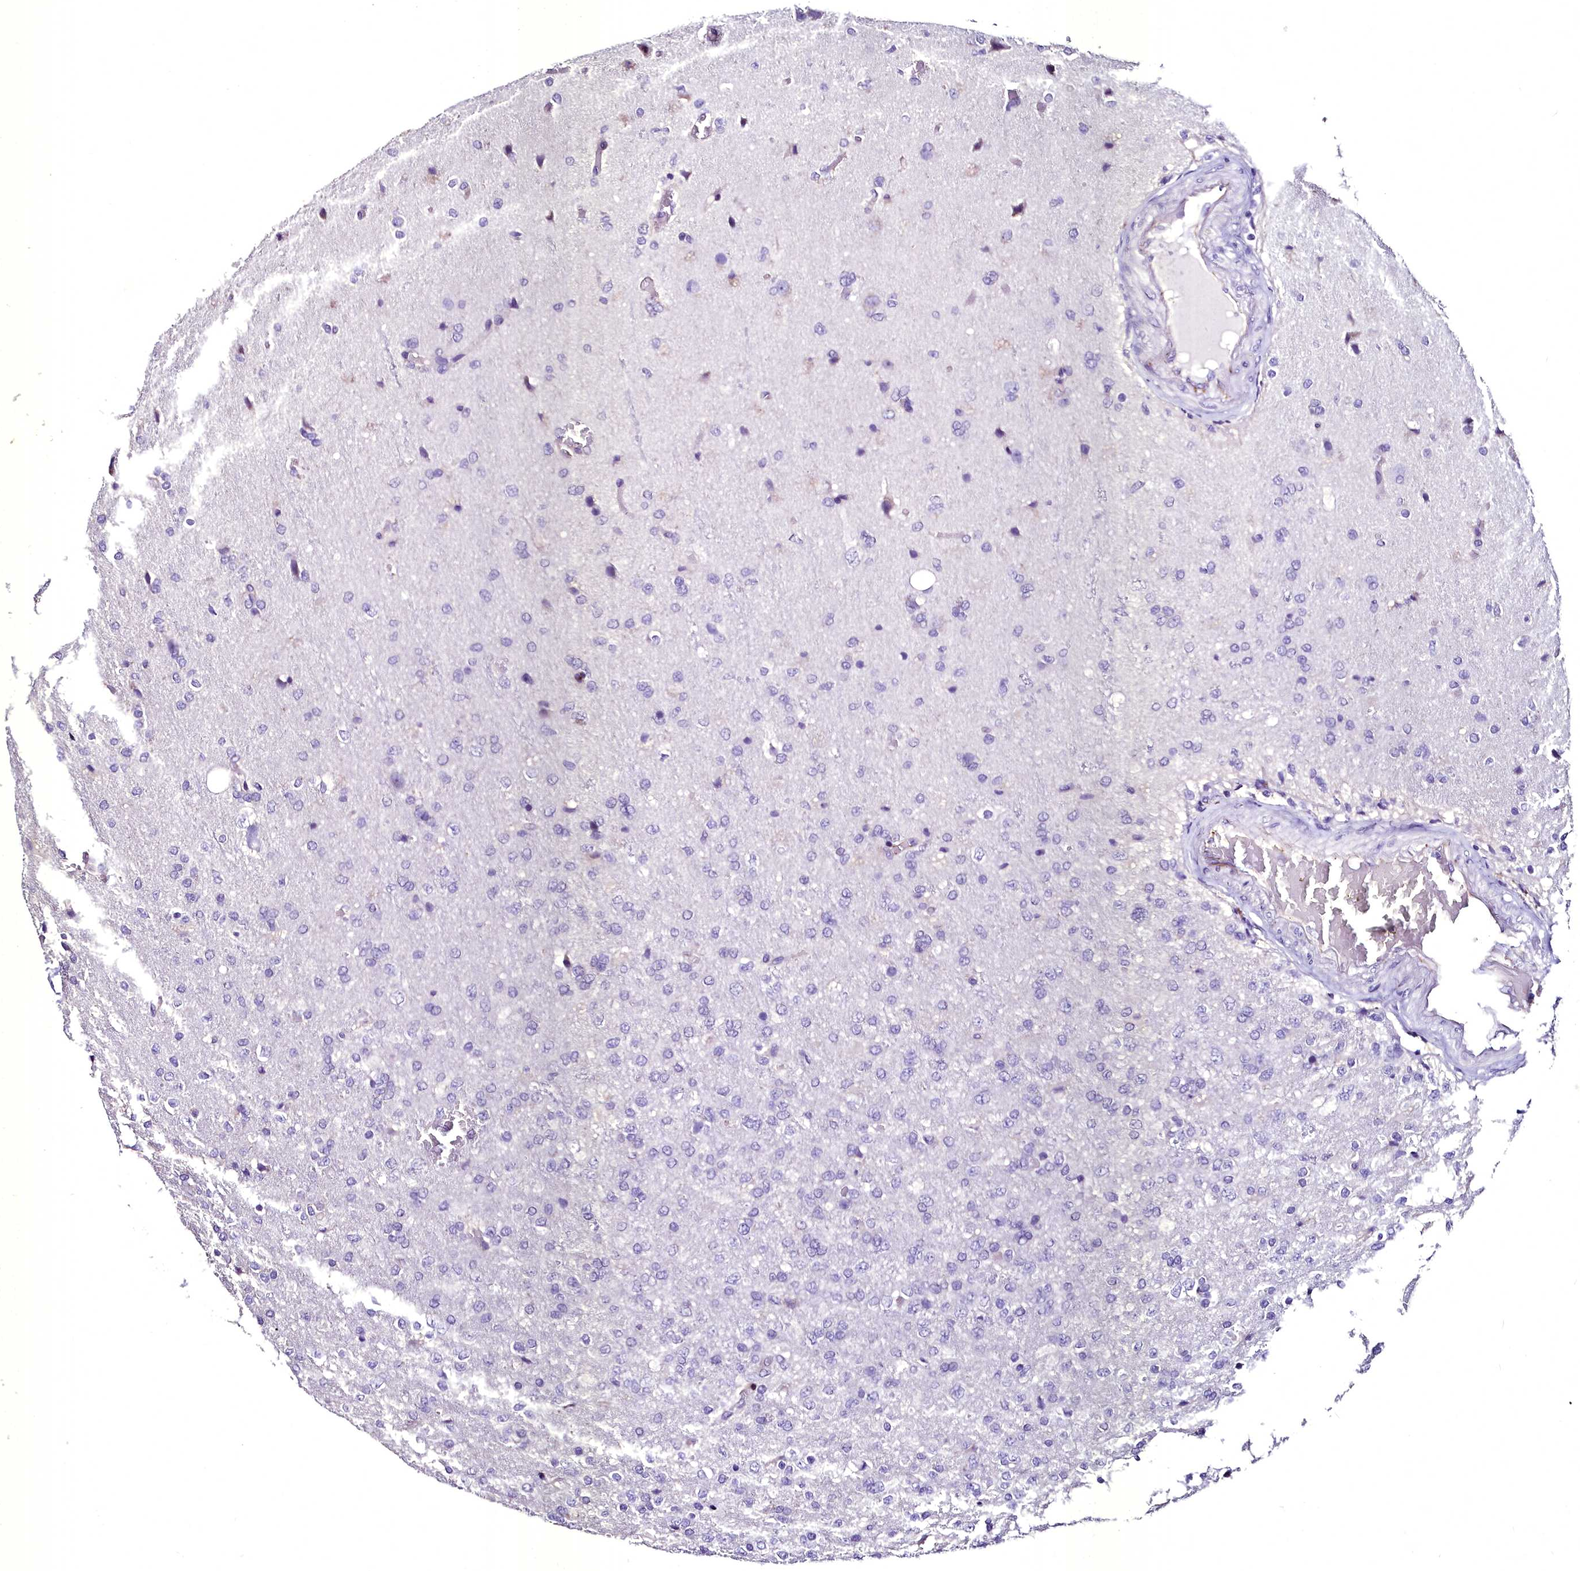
{"staining": {"intensity": "negative", "quantity": "none", "location": "none"}, "tissue": "glioma", "cell_type": "Tumor cells", "image_type": "cancer", "snomed": [{"axis": "morphology", "description": "Glioma, malignant, High grade"}, {"axis": "topography", "description": "Brain"}], "caption": "Tumor cells show no significant expression in malignant high-grade glioma.", "gene": "MS4A18", "patient": {"sex": "female", "age": 74}}